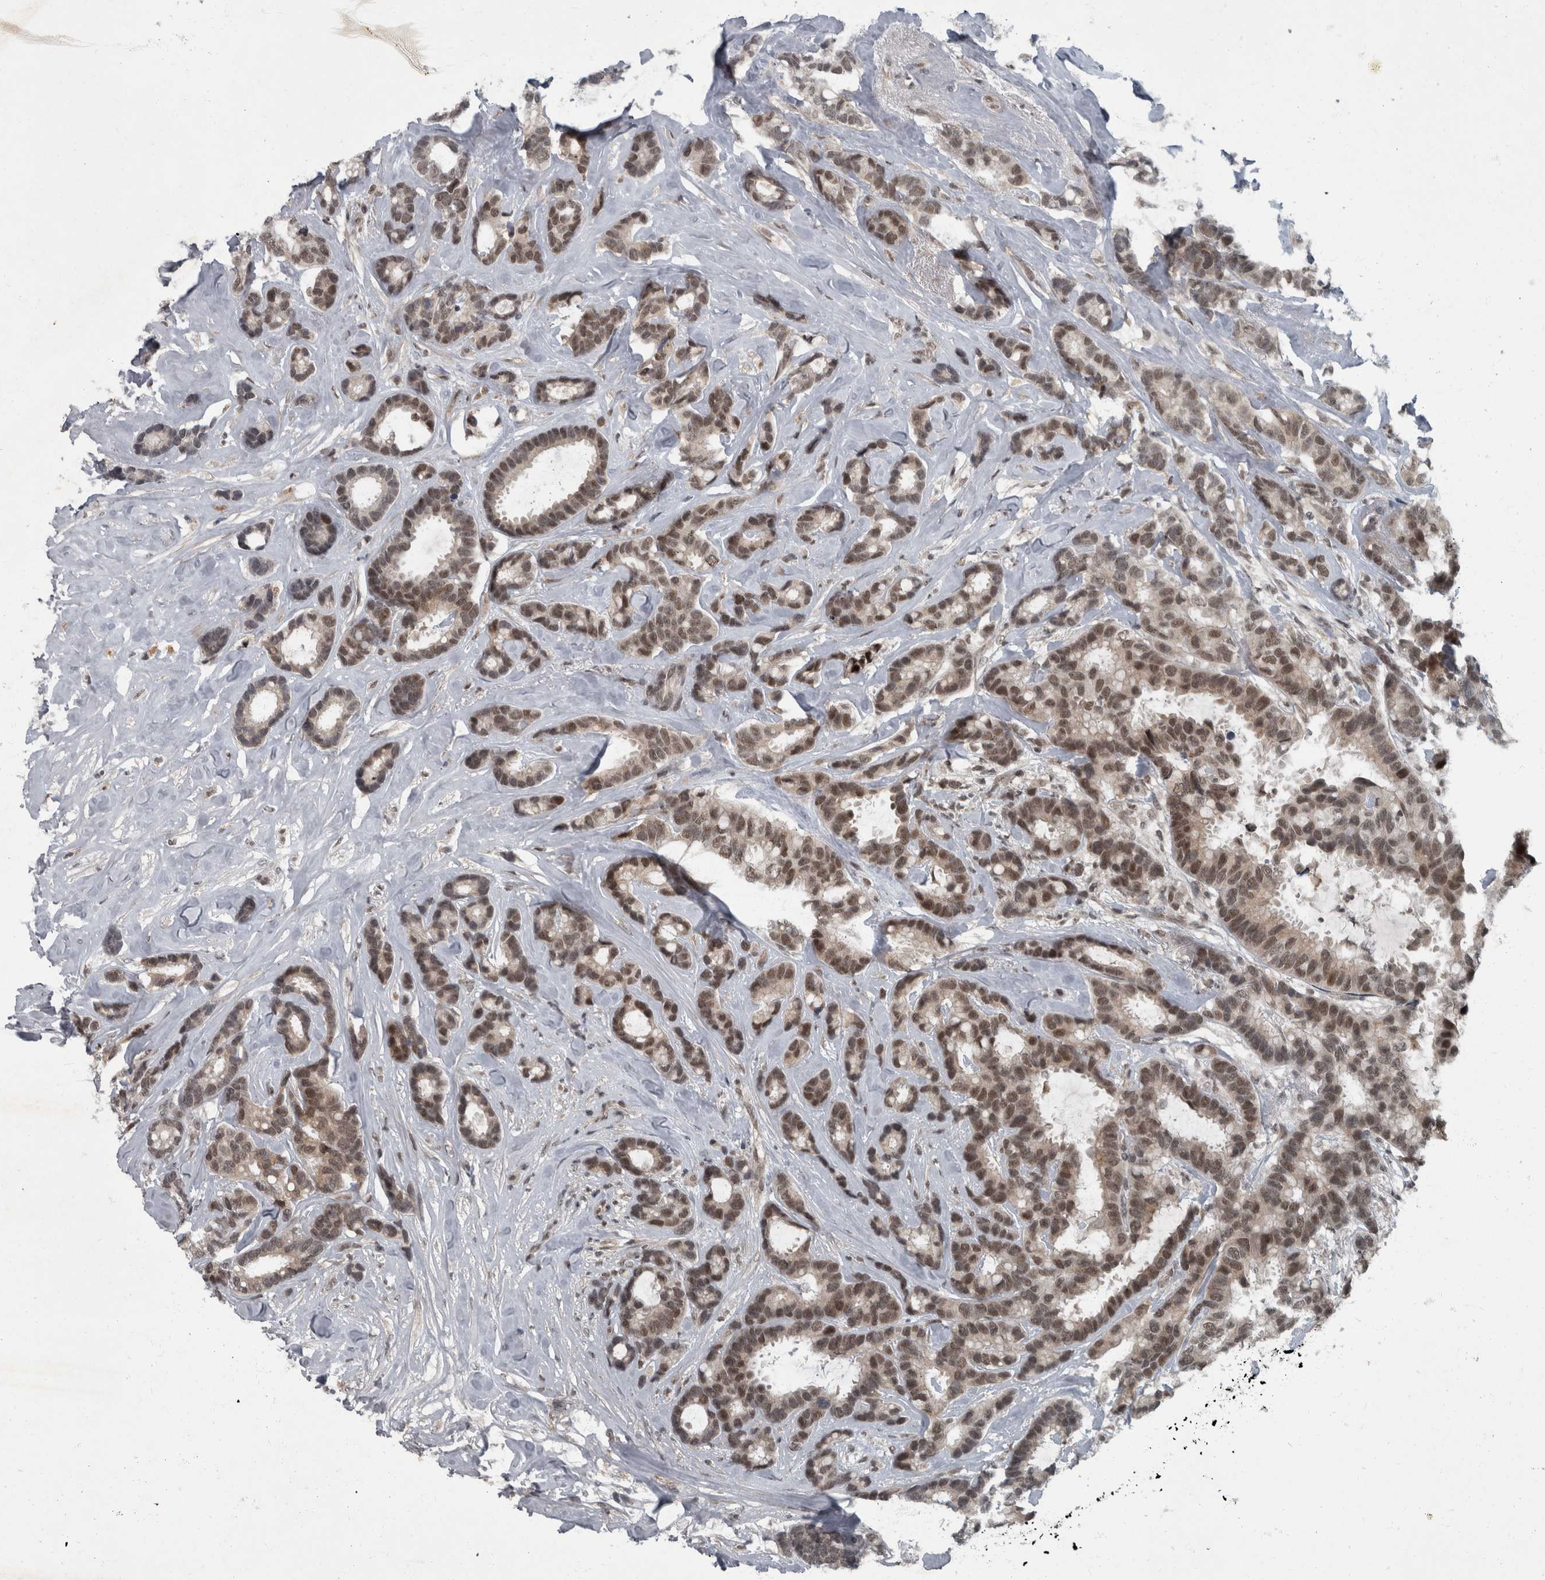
{"staining": {"intensity": "moderate", "quantity": ">75%", "location": "nuclear"}, "tissue": "breast cancer", "cell_type": "Tumor cells", "image_type": "cancer", "snomed": [{"axis": "morphology", "description": "Duct carcinoma"}, {"axis": "topography", "description": "Breast"}], "caption": "Immunohistochemistry of breast intraductal carcinoma displays medium levels of moderate nuclear positivity in approximately >75% of tumor cells.", "gene": "WDR33", "patient": {"sex": "female", "age": 87}}